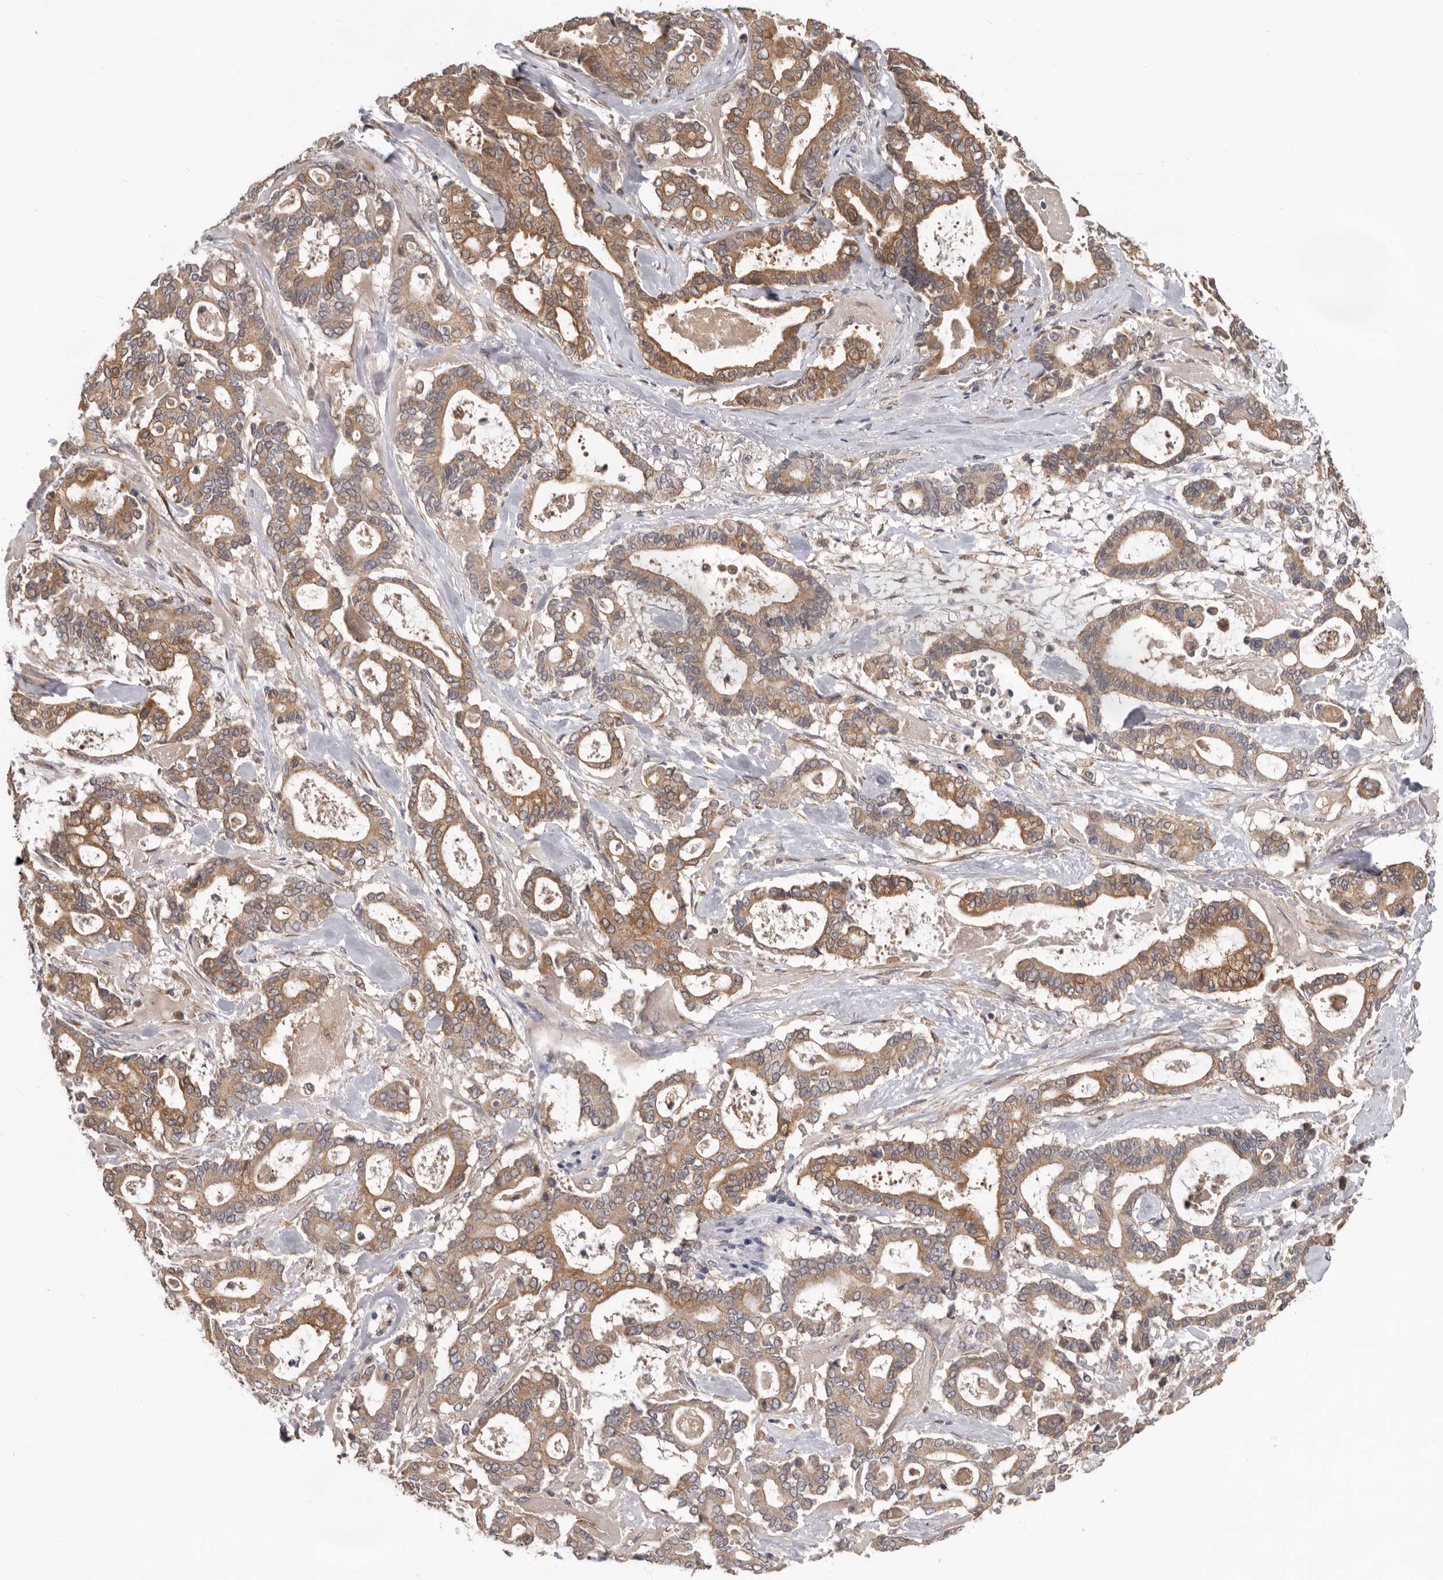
{"staining": {"intensity": "moderate", "quantity": ">75%", "location": "cytoplasmic/membranous"}, "tissue": "pancreatic cancer", "cell_type": "Tumor cells", "image_type": "cancer", "snomed": [{"axis": "morphology", "description": "Adenocarcinoma, NOS"}, {"axis": "topography", "description": "Pancreas"}], "caption": "The micrograph reveals immunohistochemical staining of pancreatic cancer (adenocarcinoma). There is moderate cytoplasmic/membranous staining is seen in approximately >75% of tumor cells. (DAB = brown stain, brightfield microscopy at high magnification).", "gene": "HINT3", "patient": {"sex": "male", "age": 63}}